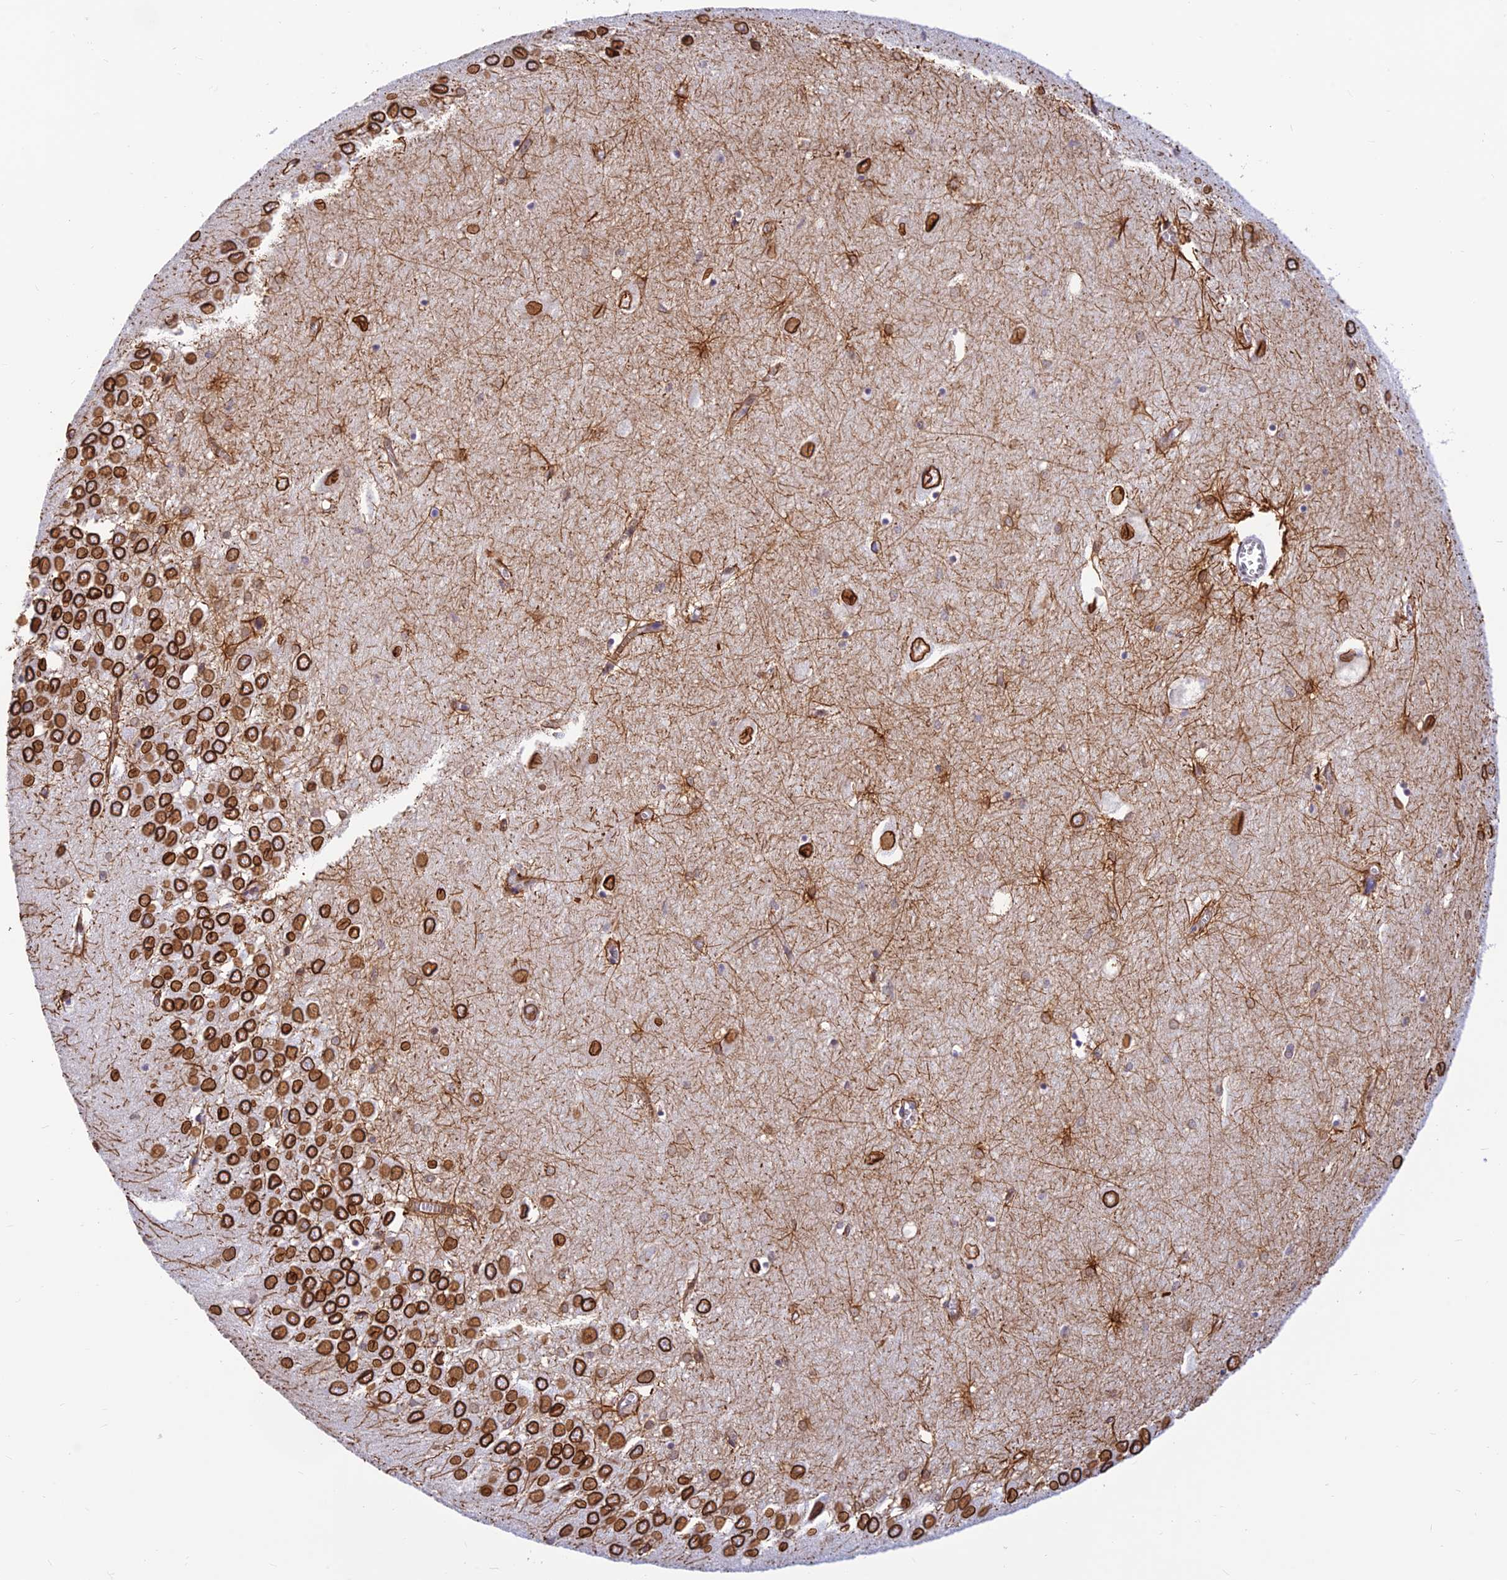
{"staining": {"intensity": "strong", "quantity": "<25%", "location": "cytoplasmic/membranous"}, "tissue": "hippocampus", "cell_type": "Glial cells", "image_type": "normal", "snomed": [{"axis": "morphology", "description": "Normal tissue, NOS"}, {"axis": "topography", "description": "Hippocampus"}], "caption": "This micrograph reveals IHC staining of normal human hippocampus, with medium strong cytoplasmic/membranous staining in about <25% of glial cells.", "gene": "ALDH1L2", "patient": {"sex": "female", "age": 64}}